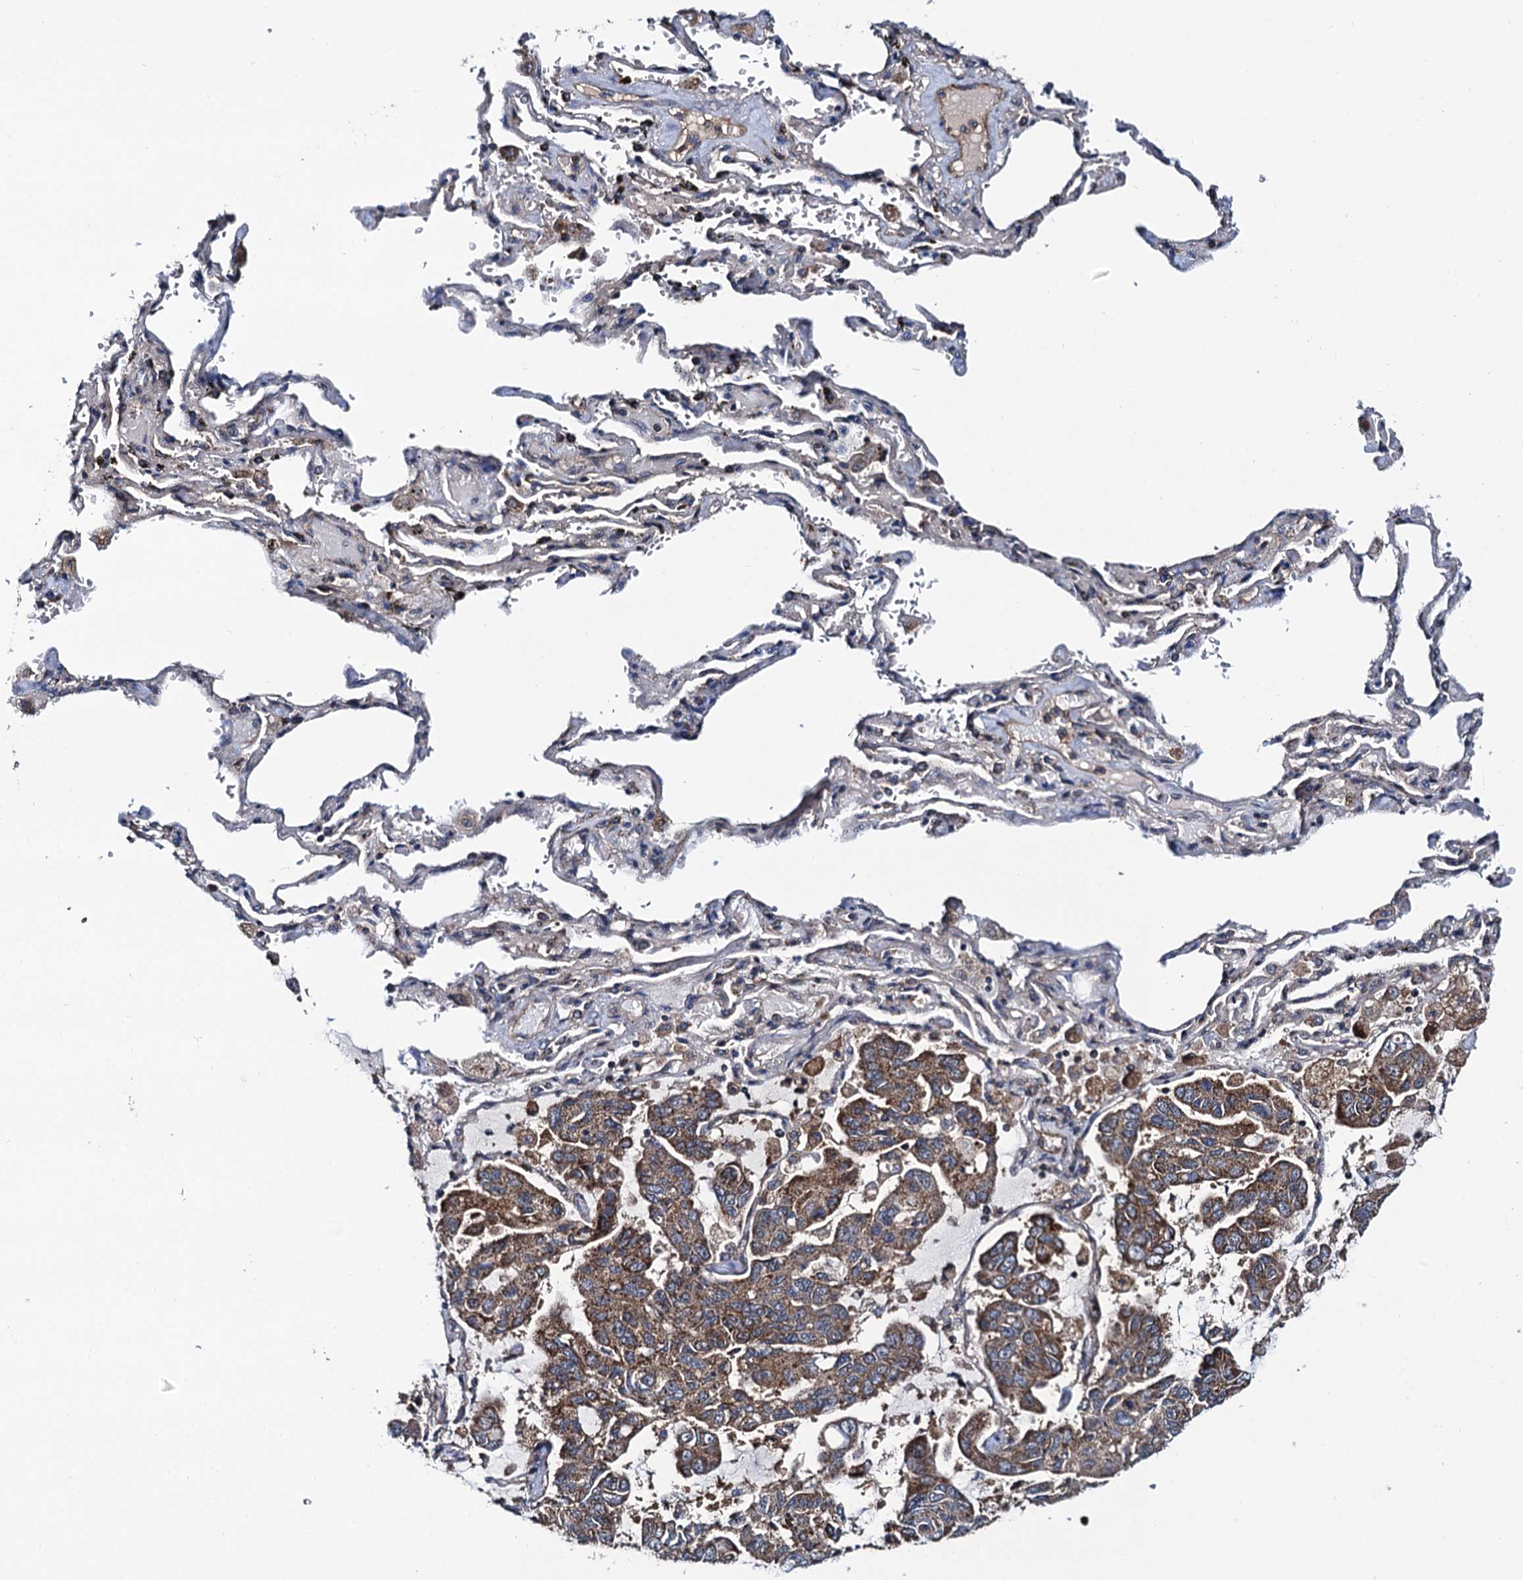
{"staining": {"intensity": "moderate", "quantity": ">75%", "location": "cytoplasmic/membranous"}, "tissue": "lung cancer", "cell_type": "Tumor cells", "image_type": "cancer", "snomed": [{"axis": "morphology", "description": "Adenocarcinoma, NOS"}, {"axis": "topography", "description": "Lung"}], "caption": "Brown immunohistochemical staining in lung cancer exhibits moderate cytoplasmic/membranous expression in about >75% of tumor cells.", "gene": "NEK1", "patient": {"sex": "male", "age": 64}}